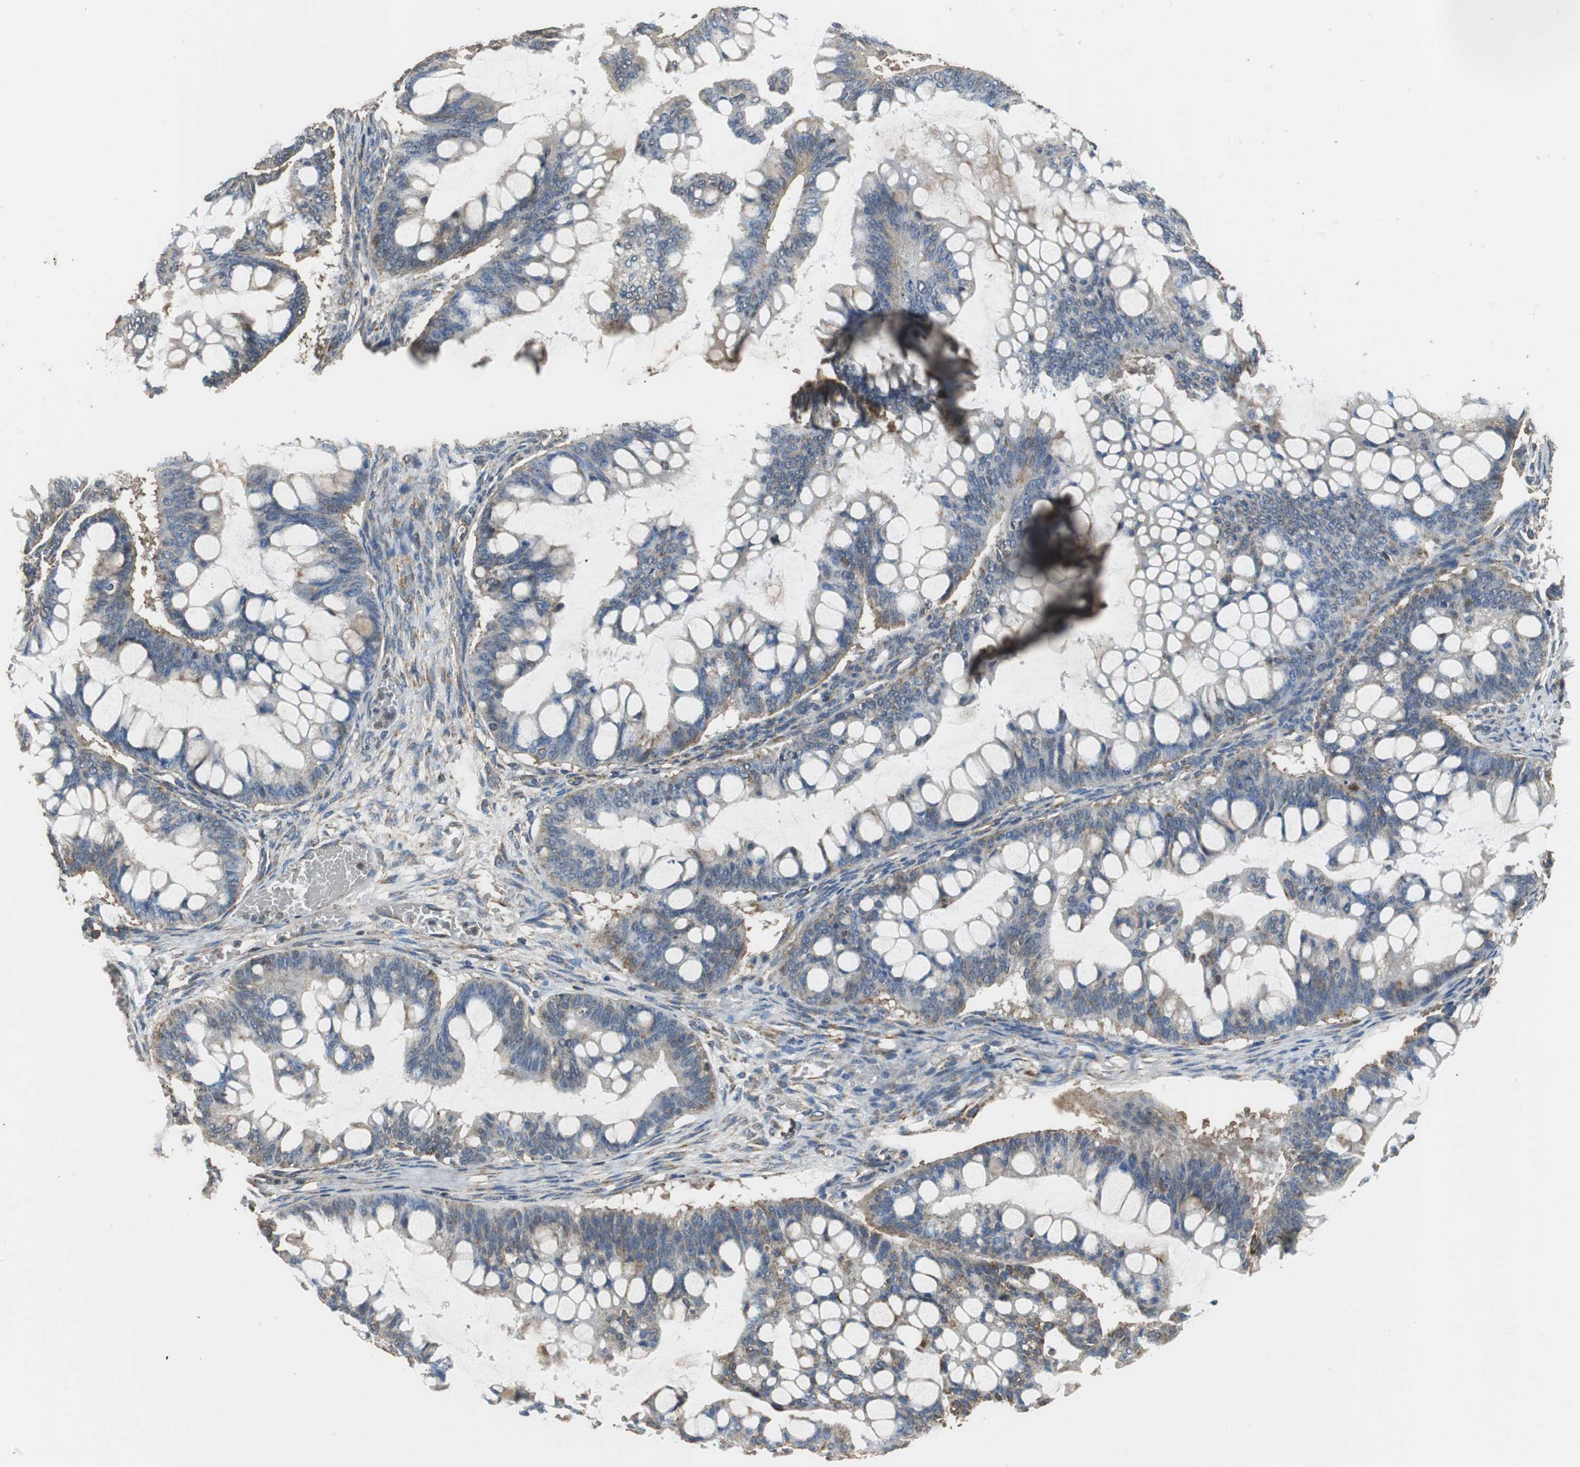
{"staining": {"intensity": "weak", "quantity": "<25%", "location": "cytoplasmic/membranous"}, "tissue": "ovarian cancer", "cell_type": "Tumor cells", "image_type": "cancer", "snomed": [{"axis": "morphology", "description": "Cystadenocarcinoma, mucinous, NOS"}, {"axis": "topography", "description": "Ovary"}], "caption": "Immunohistochemistry micrograph of ovarian cancer (mucinous cystadenocarcinoma) stained for a protein (brown), which exhibits no expression in tumor cells.", "gene": "NNT", "patient": {"sex": "female", "age": 73}}